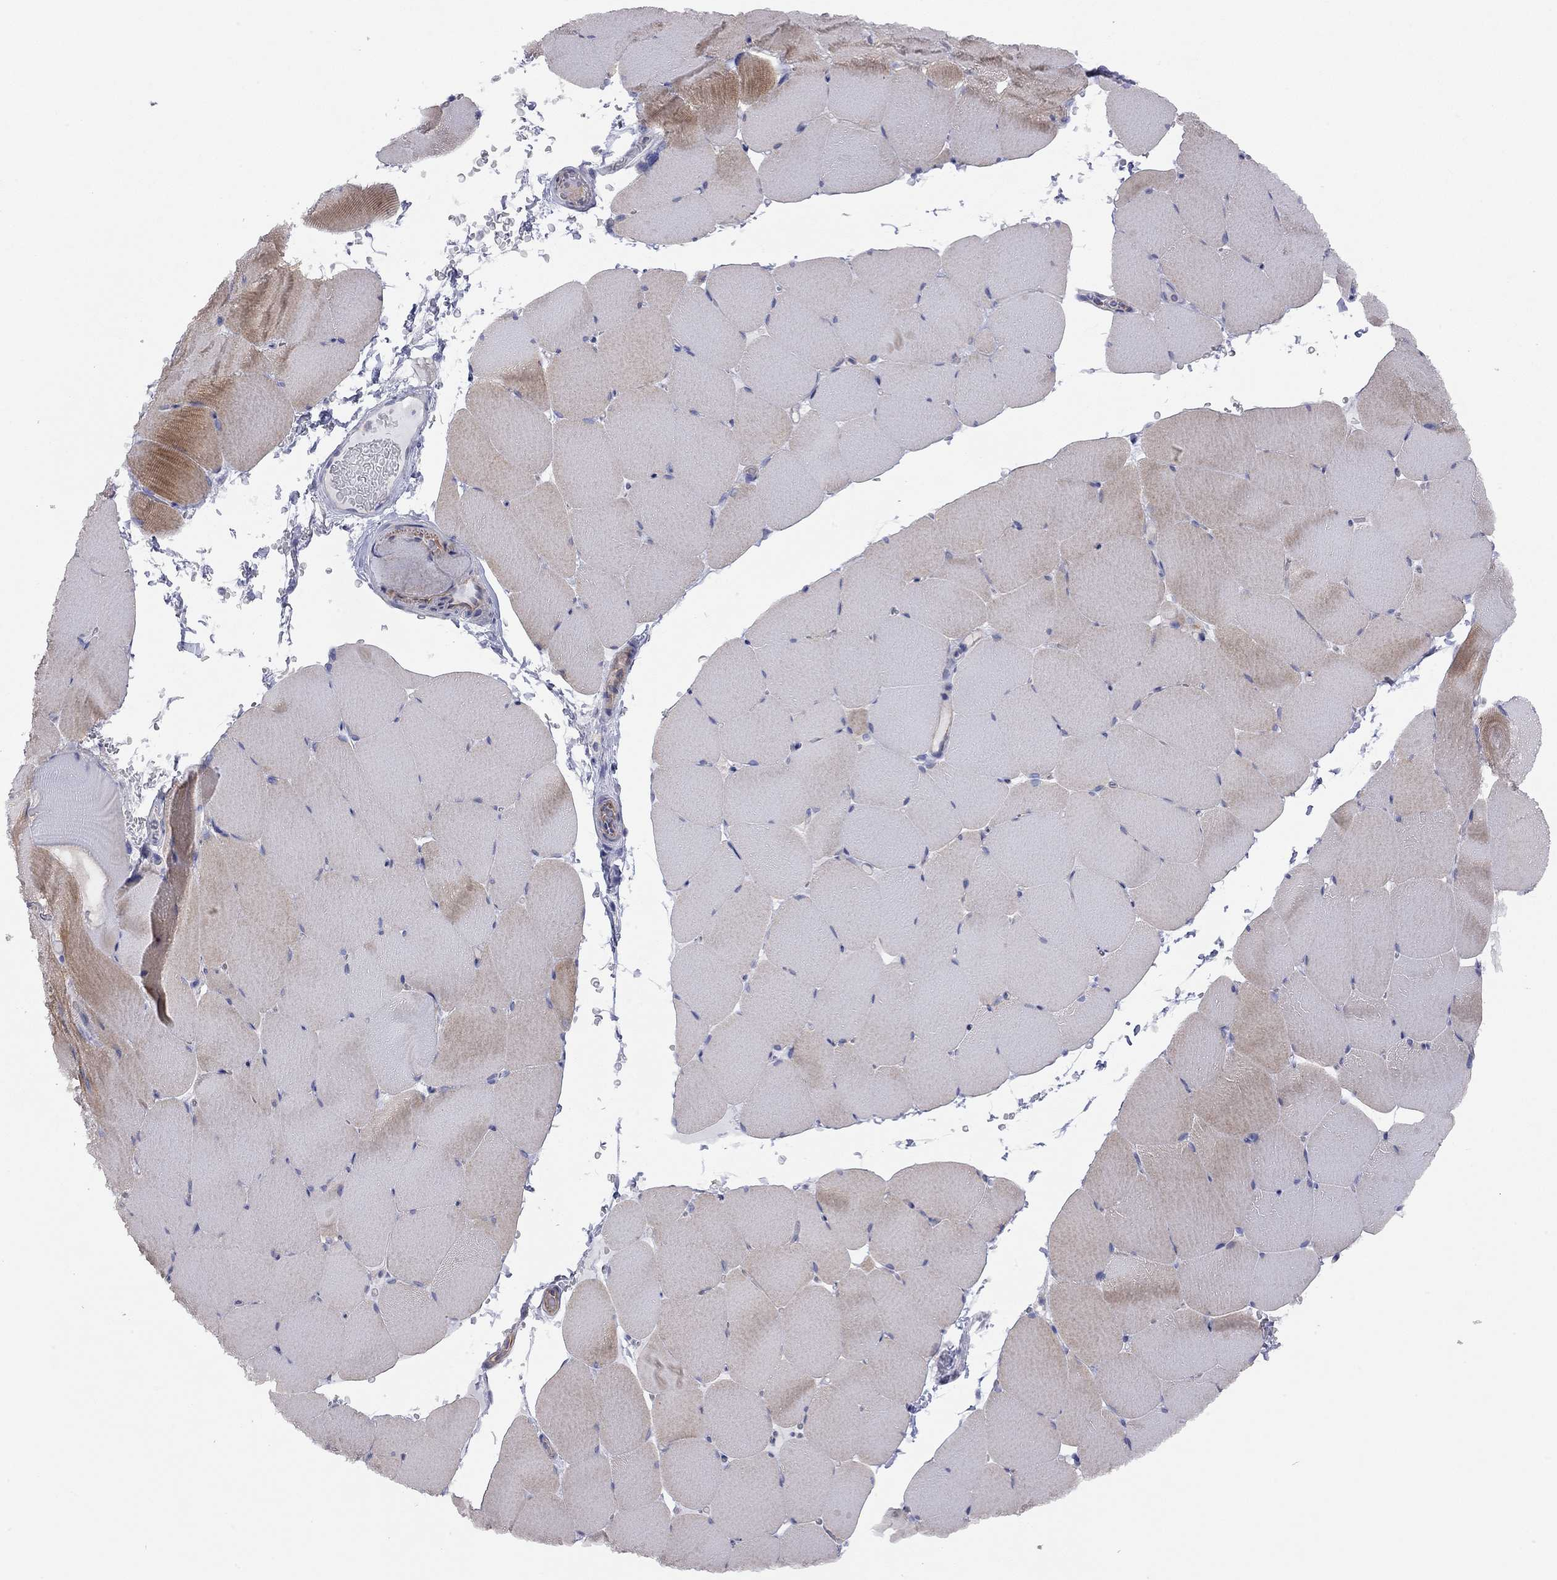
{"staining": {"intensity": "moderate", "quantity": "<25%", "location": "cytoplasmic/membranous"}, "tissue": "skeletal muscle", "cell_type": "Myocytes", "image_type": "normal", "snomed": [{"axis": "morphology", "description": "Normal tissue, NOS"}, {"axis": "topography", "description": "Skeletal muscle"}], "caption": "Skeletal muscle stained for a protein (brown) demonstrates moderate cytoplasmic/membranous positive positivity in approximately <25% of myocytes.", "gene": "GPRC5B", "patient": {"sex": "female", "age": 37}}